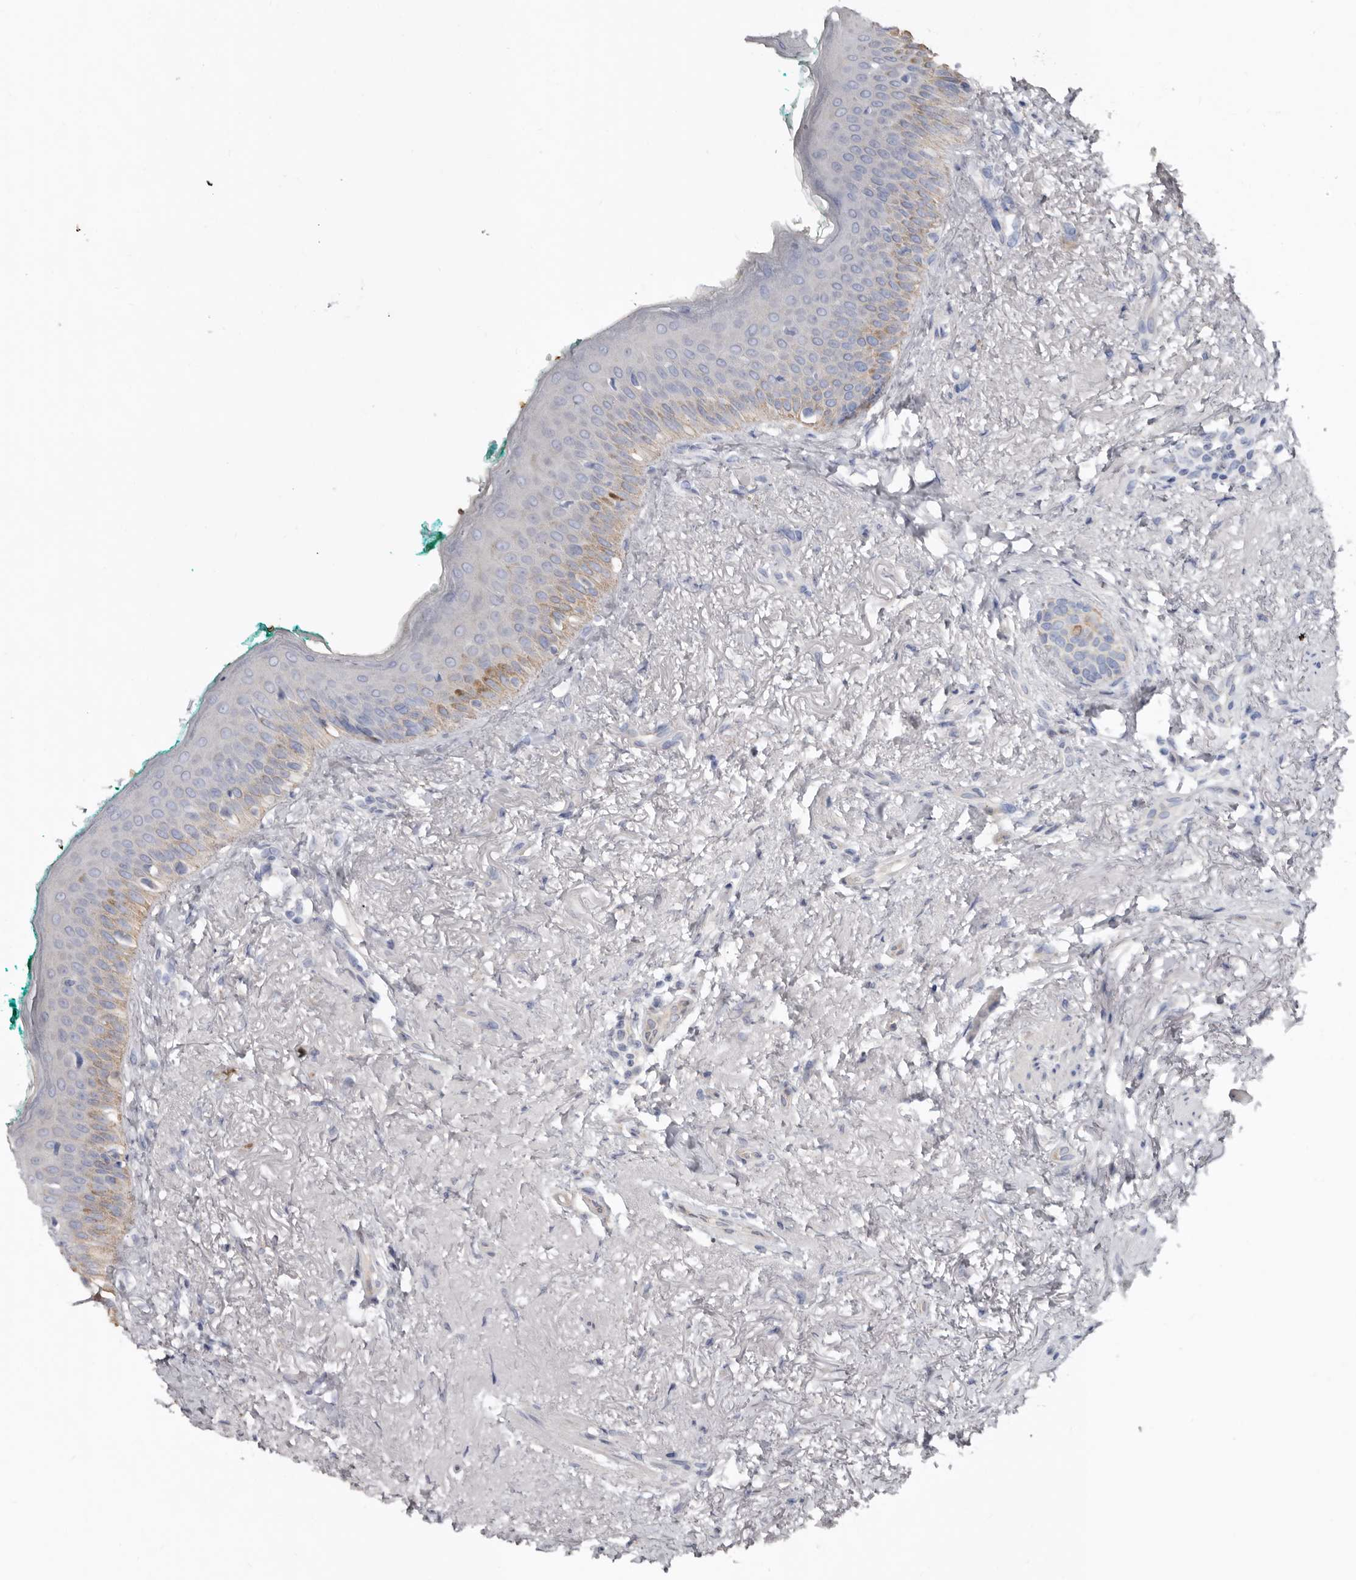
{"staining": {"intensity": "weak", "quantity": "<25%", "location": "cytoplasmic/membranous"}, "tissue": "oral mucosa", "cell_type": "Squamous epithelial cells", "image_type": "normal", "snomed": [{"axis": "morphology", "description": "Normal tissue, NOS"}, {"axis": "topography", "description": "Oral tissue"}], "caption": "The histopathology image demonstrates no staining of squamous epithelial cells in benign oral mucosa. (Brightfield microscopy of DAB IHC at high magnification).", "gene": "SPTA1", "patient": {"sex": "female", "age": 70}}